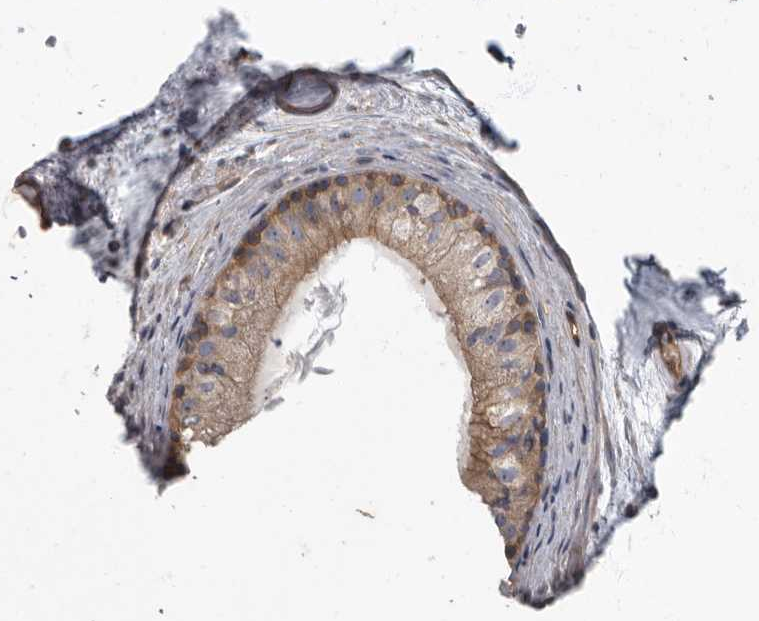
{"staining": {"intensity": "moderate", "quantity": ">75%", "location": "cytoplasmic/membranous"}, "tissue": "epididymis", "cell_type": "Glandular cells", "image_type": "normal", "snomed": [{"axis": "morphology", "description": "Normal tissue, NOS"}, {"axis": "topography", "description": "Epididymis"}], "caption": "Immunohistochemical staining of benign epididymis exhibits medium levels of moderate cytoplasmic/membranous expression in about >75% of glandular cells. (DAB (3,3'-diaminobenzidine) IHC, brown staining for protein, blue staining for nuclei).", "gene": "PDK1", "patient": {"sex": "male", "age": 79}}